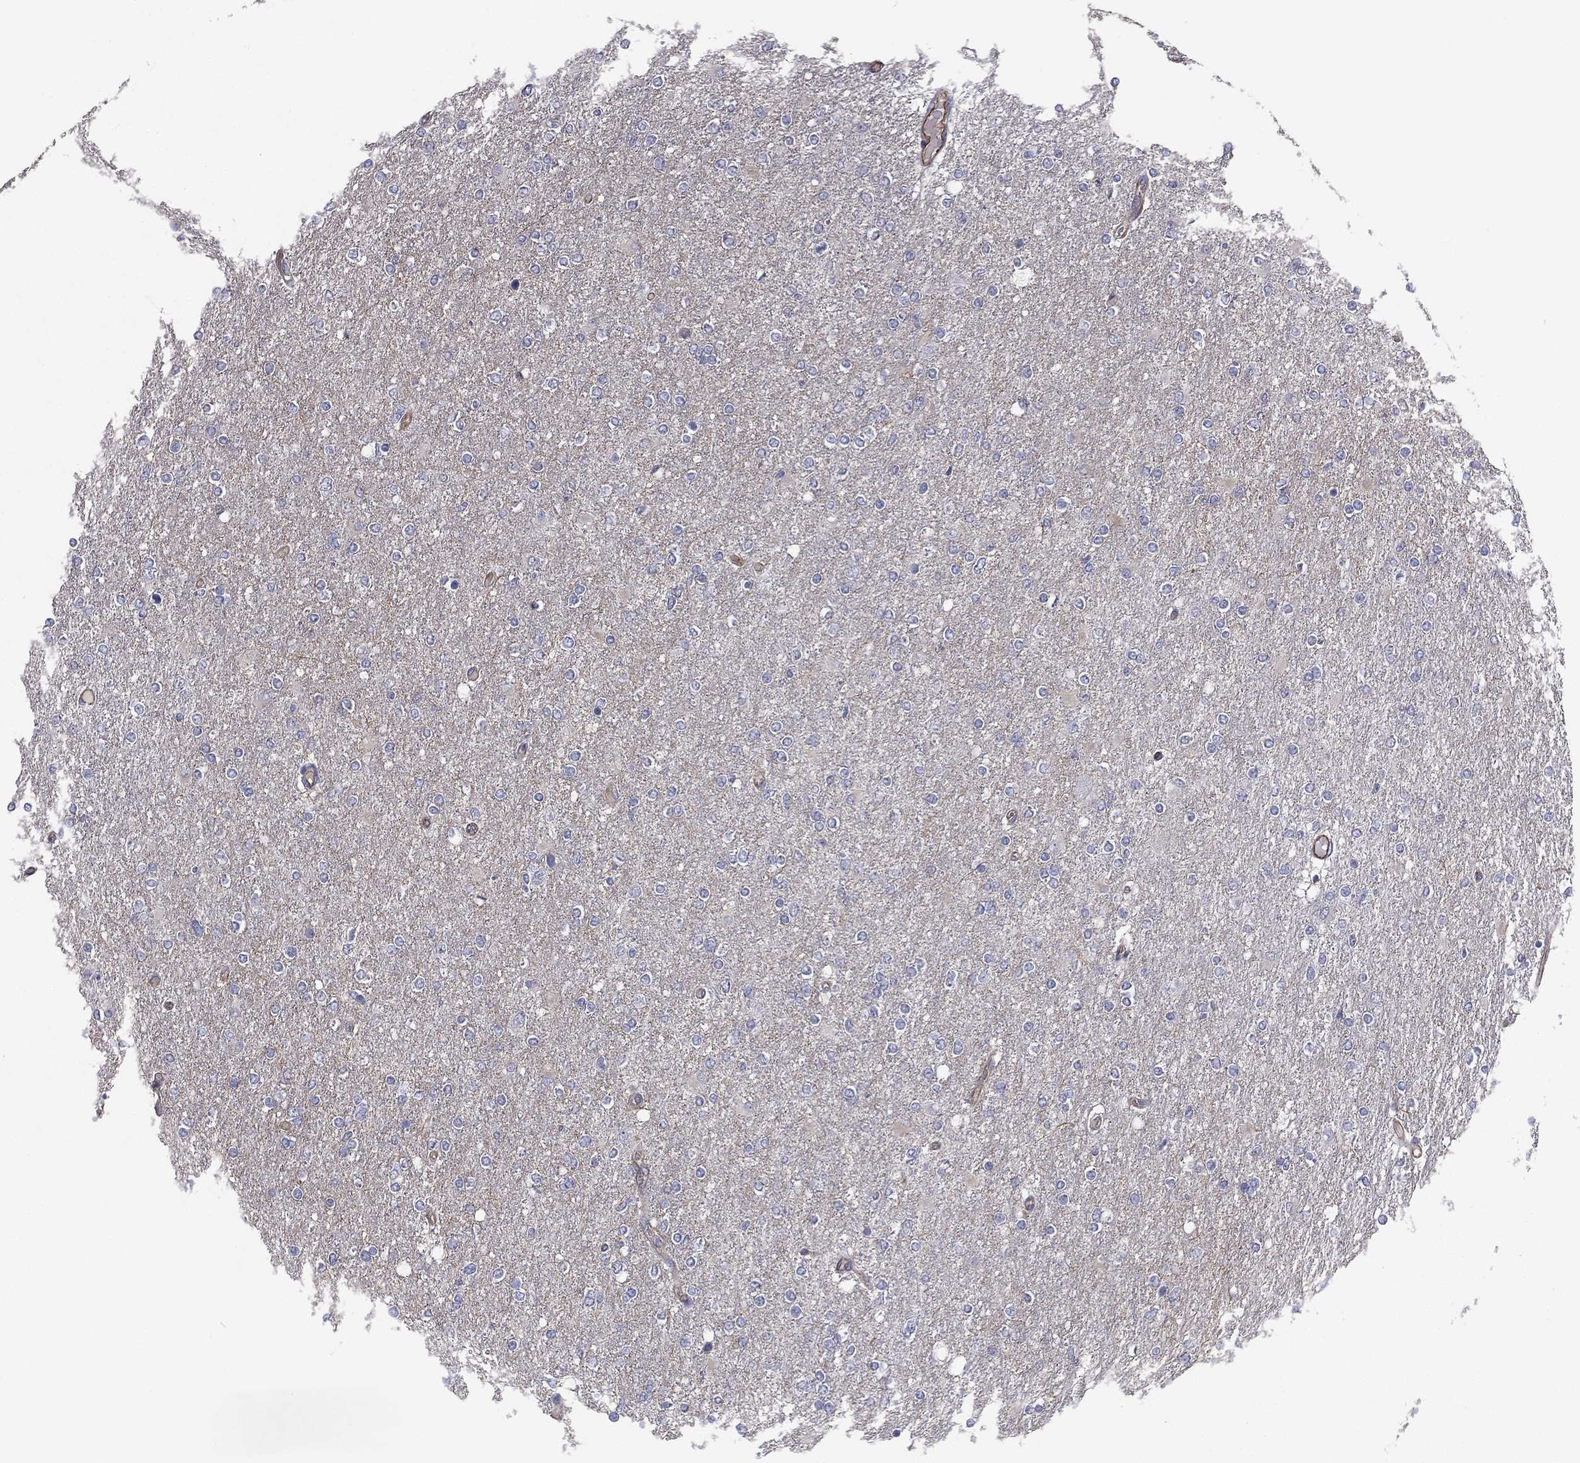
{"staining": {"intensity": "negative", "quantity": "none", "location": "none"}, "tissue": "glioma", "cell_type": "Tumor cells", "image_type": "cancer", "snomed": [{"axis": "morphology", "description": "Glioma, malignant, High grade"}, {"axis": "topography", "description": "Cerebral cortex"}], "caption": "An IHC histopathology image of glioma is shown. There is no staining in tumor cells of glioma. (Immunohistochemistry (ihc), brightfield microscopy, high magnification).", "gene": "SCUBE1", "patient": {"sex": "male", "age": 70}}